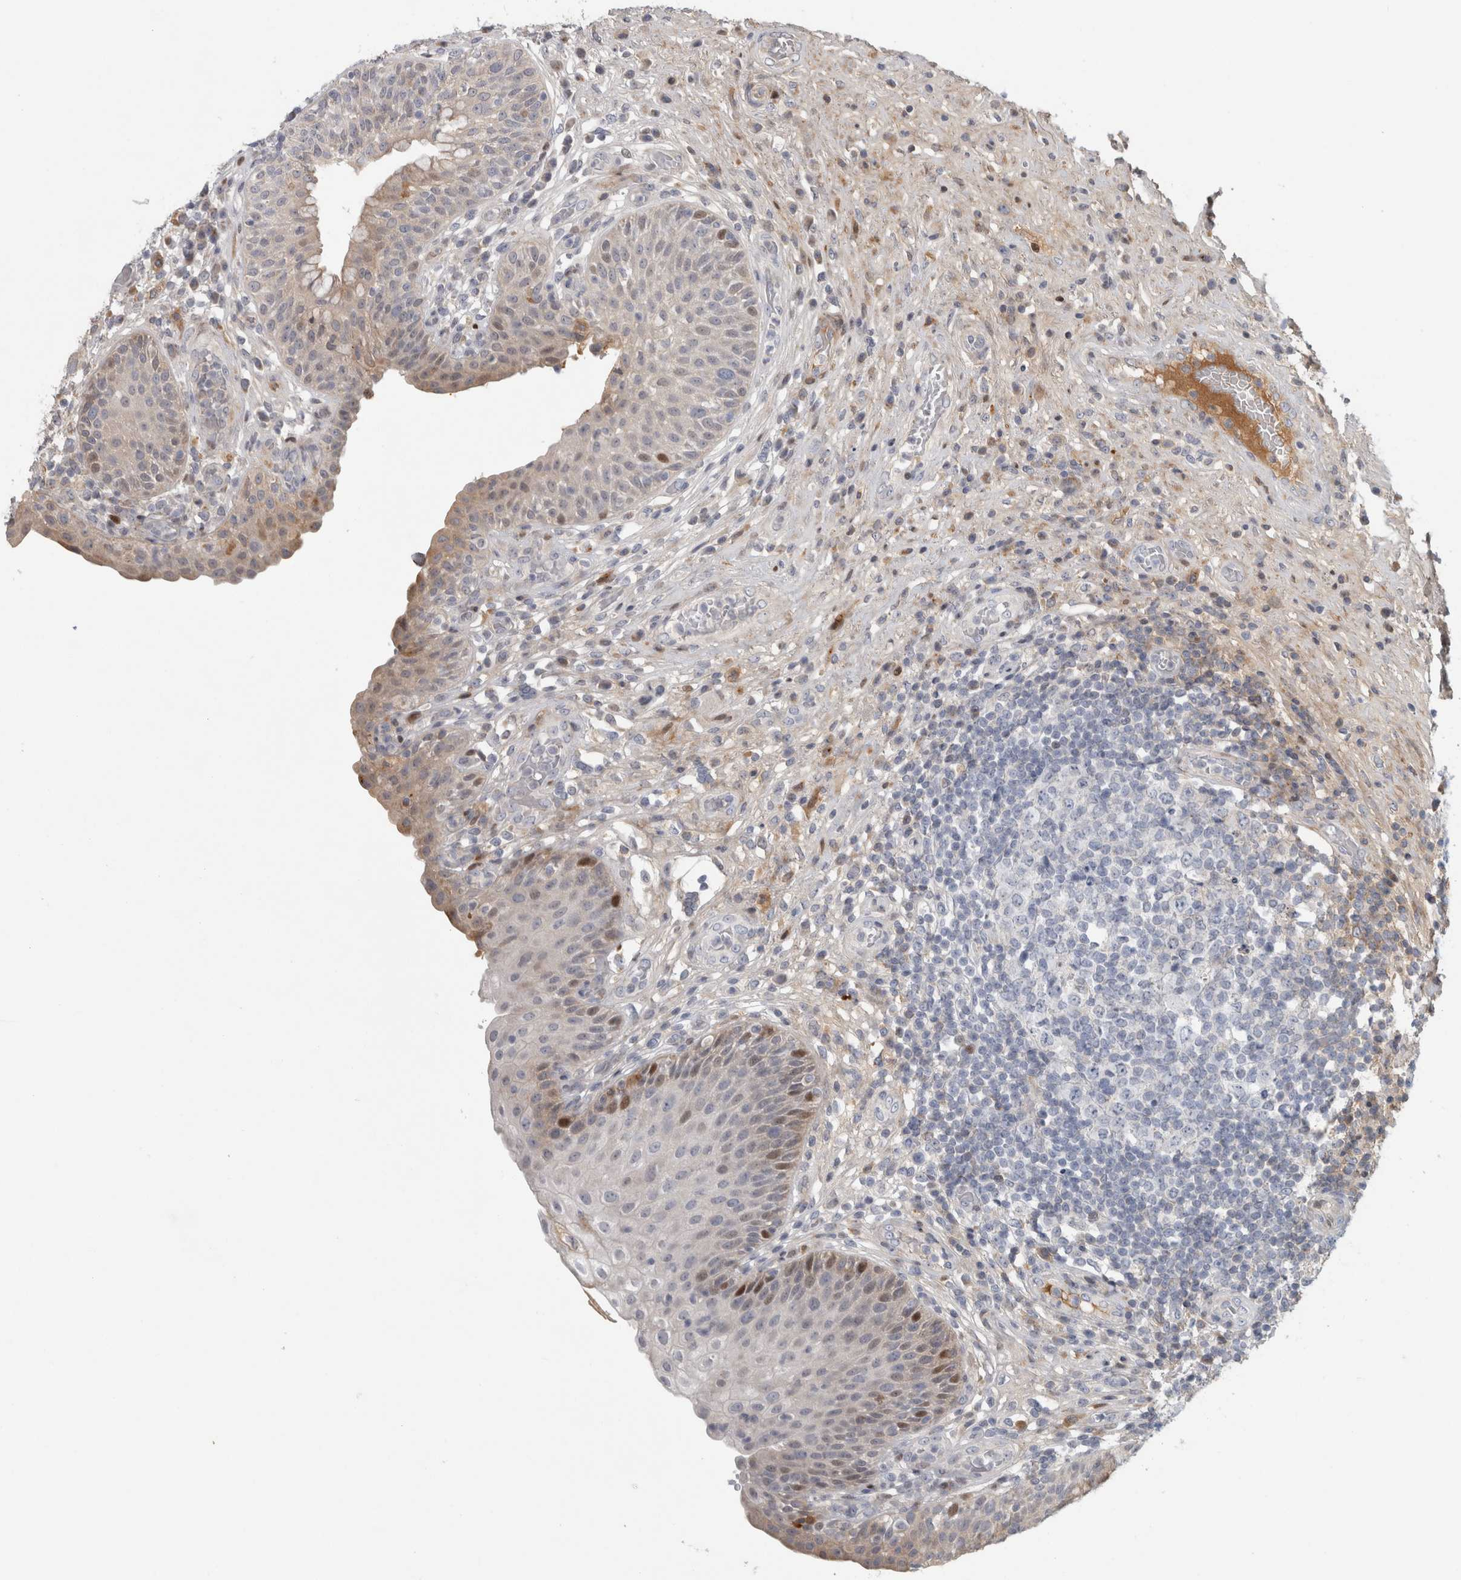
{"staining": {"intensity": "moderate", "quantity": "<25%", "location": "nuclear"}, "tissue": "urinary bladder", "cell_type": "Urothelial cells", "image_type": "normal", "snomed": [{"axis": "morphology", "description": "Normal tissue, NOS"}, {"axis": "topography", "description": "Urinary bladder"}], "caption": "A histopathology image showing moderate nuclear staining in about <25% of urothelial cells in unremarkable urinary bladder, as visualized by brown immunohistochemical staining.", "gene": "RBM48", "patient": {"sex": "female", "age": 62}}